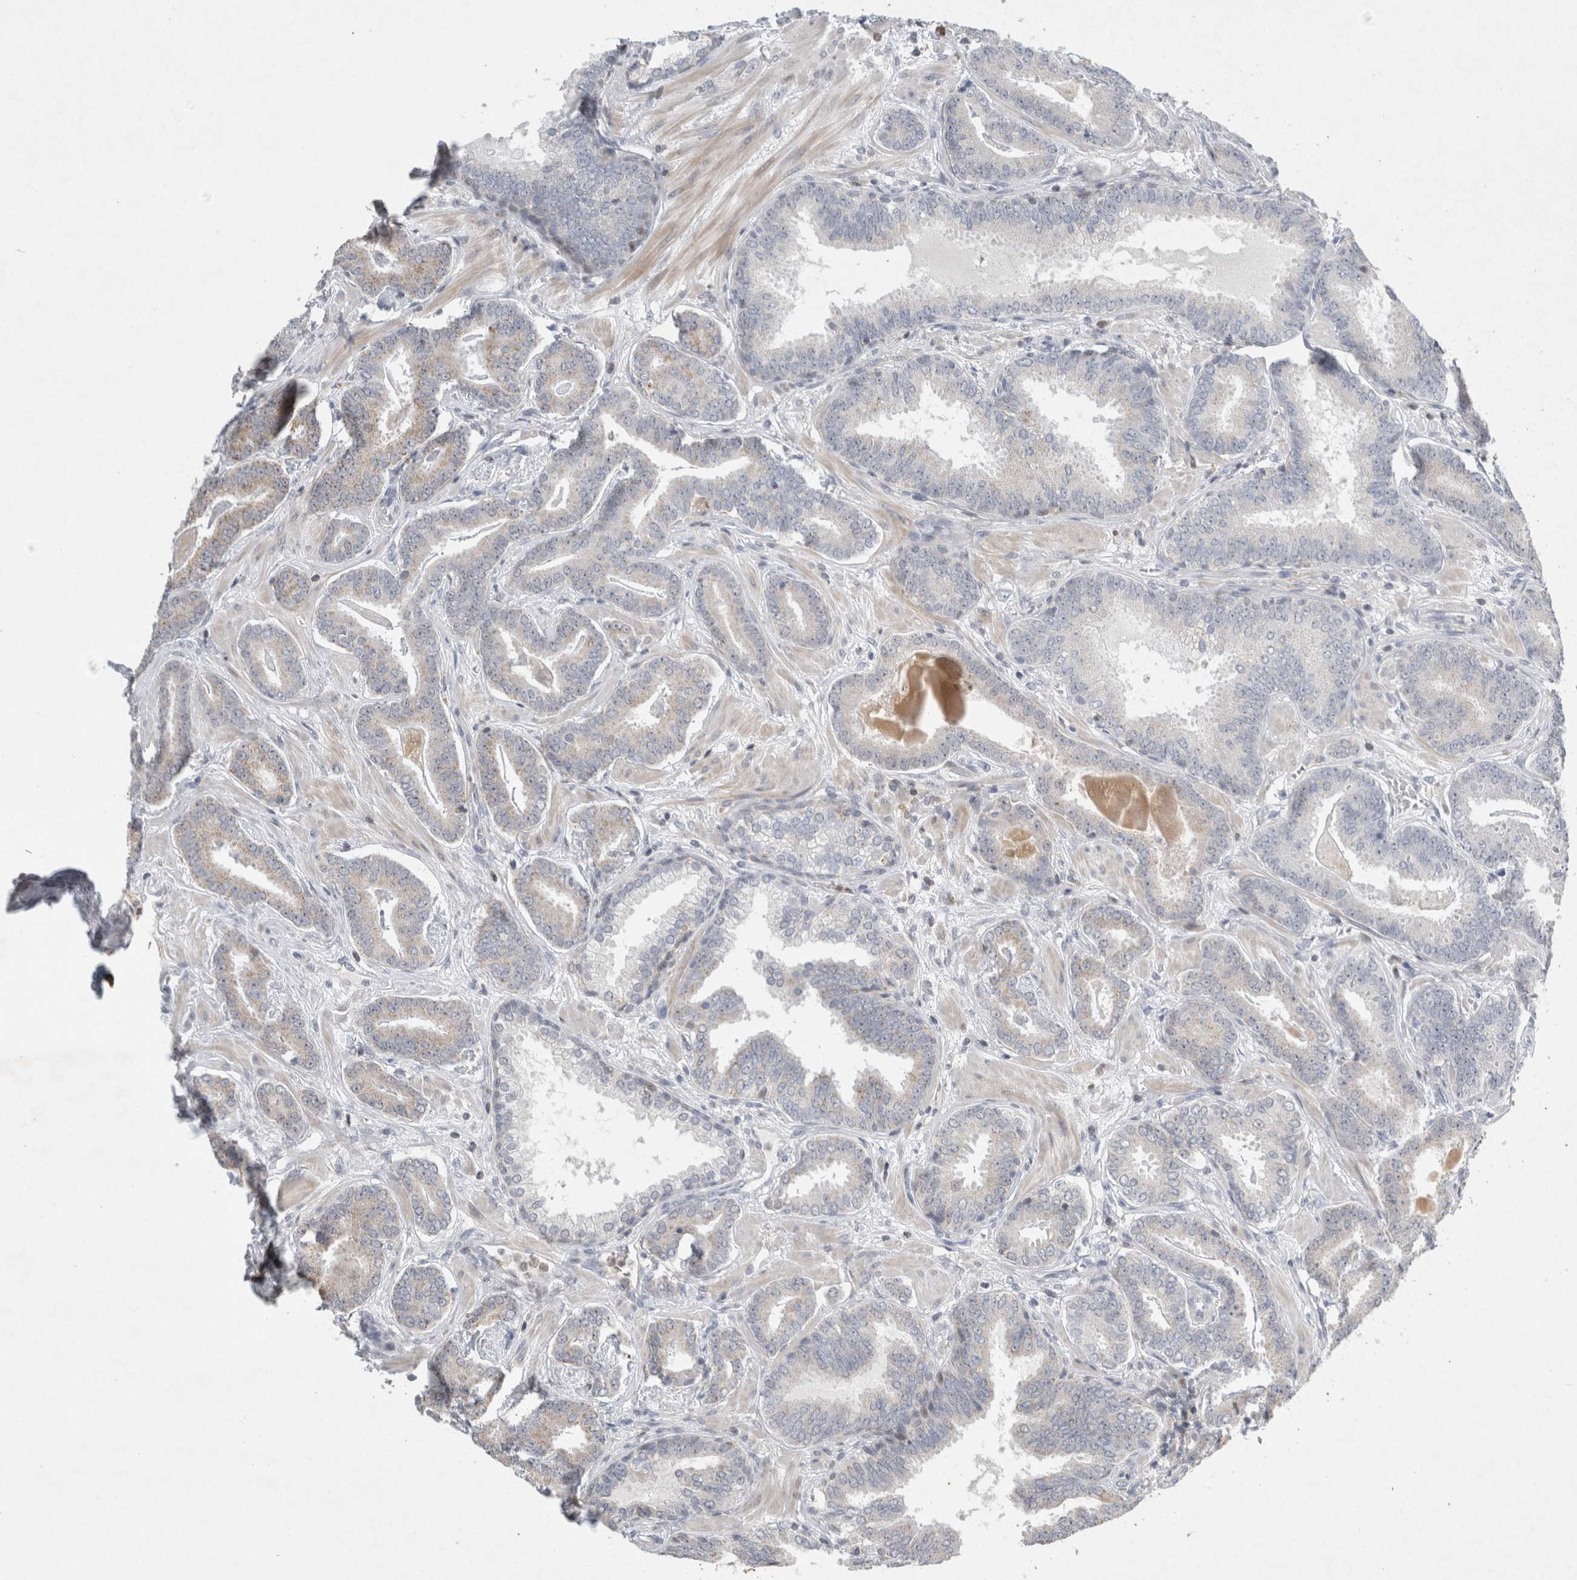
{"staining": {"intensity": "weak", "quantity": "<25%", "location": "cytoplasmic/membranous"}, "tissue": "prostate cancer", "cell_type": "Tumor cells", "image_type": "cancer", "snomed": [{"axis": "morphology", "description": "Adenocarcinoma, Low grade"}, {"axis": "topography", "description": "Prostate"}], "caption": "Immunohistochemistry image of neoplastic tissue: human prostate adenocarcinoma (low-grade) stained with DAB (3,3'-diaminobenzidine) demonstrates no significant protein positivity in tumor cells.", "gene": "AGMAT", "patient": {"sex": "male", "age": 62}}